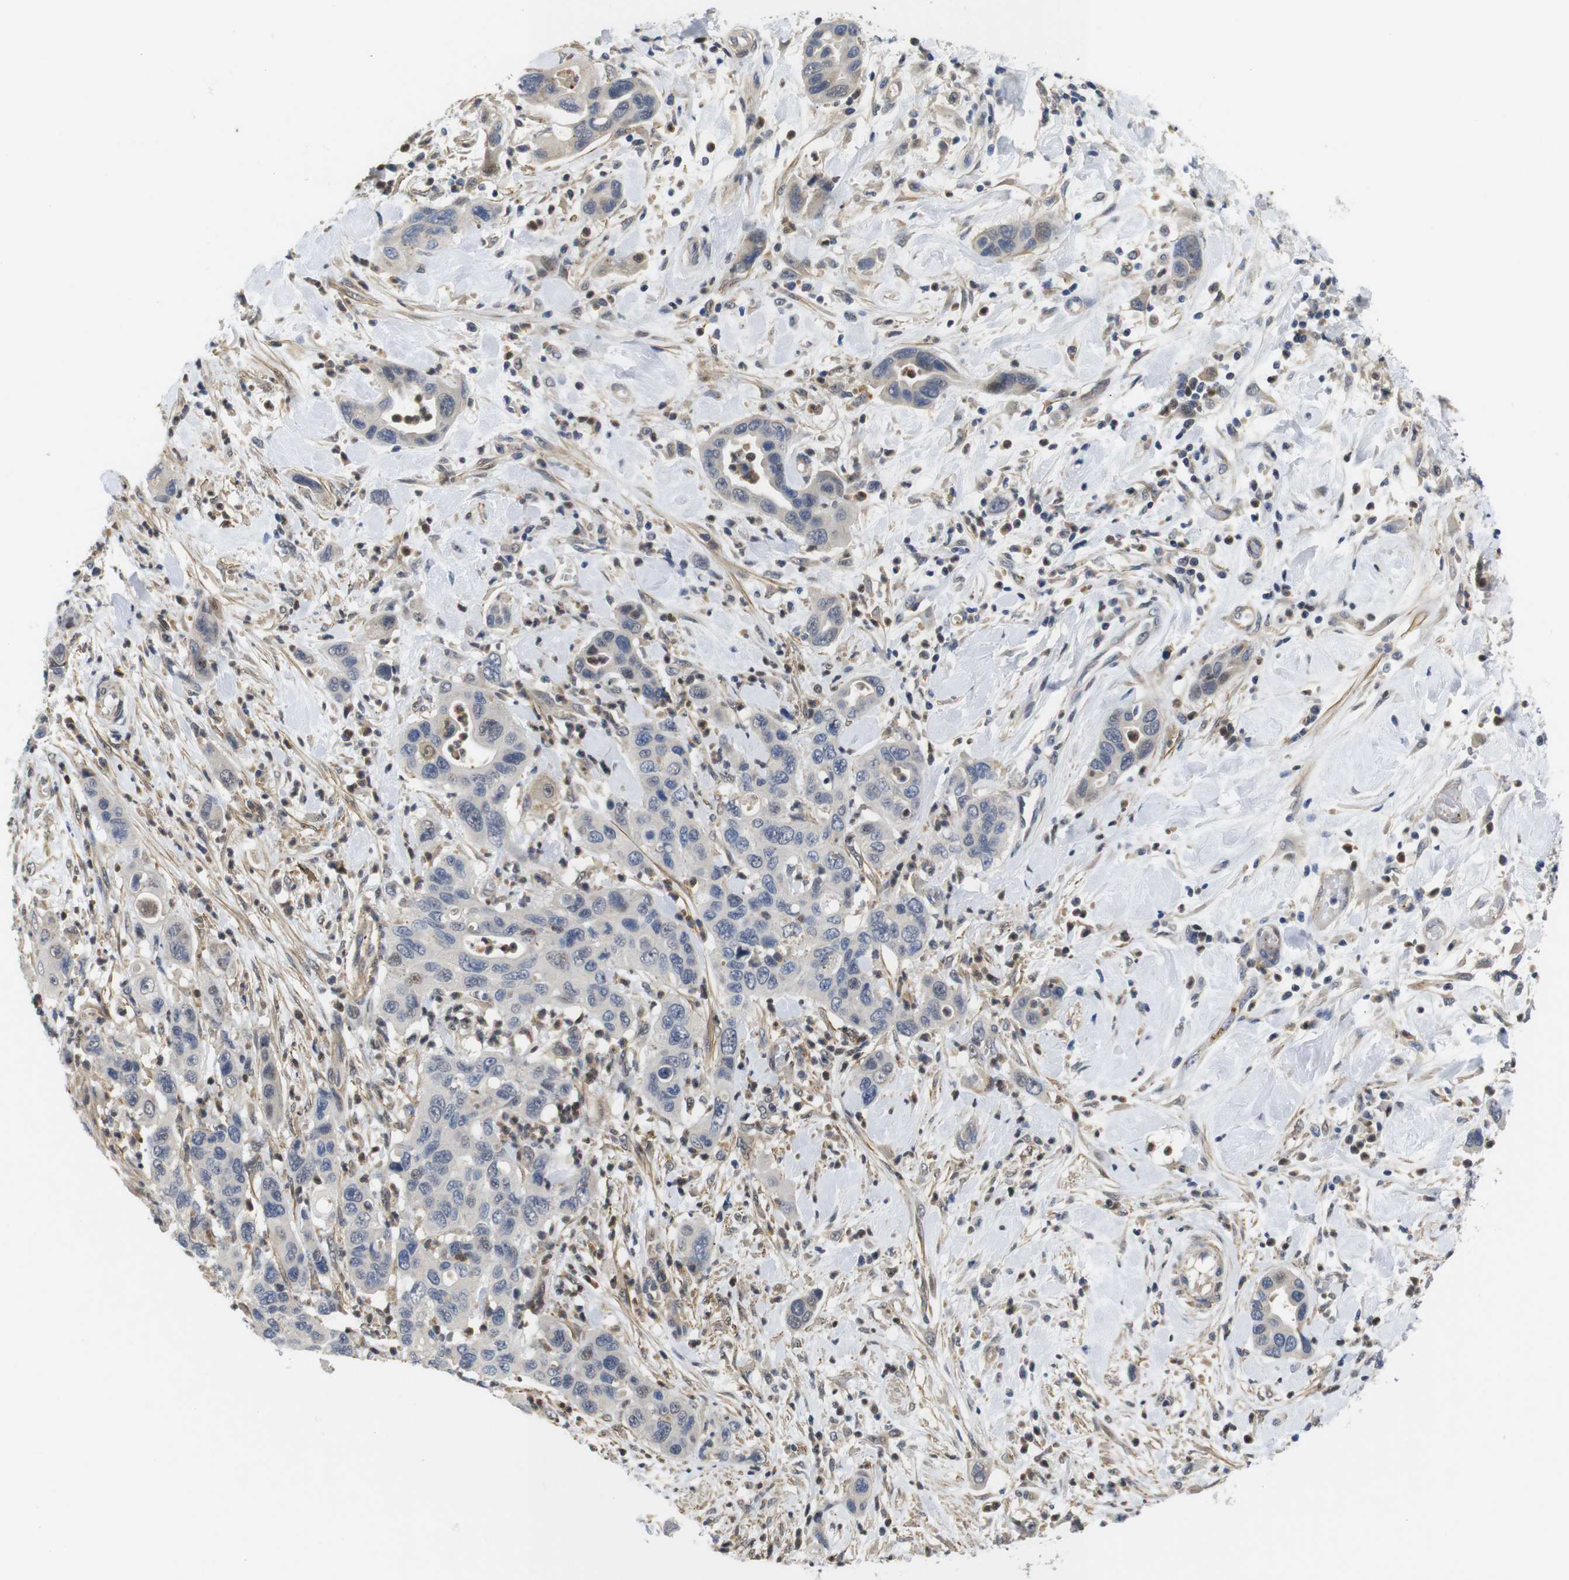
{"staining": {"intensity": "weak", "quantity": "<25%", "location": "nuclear"}, "tissue": "pancreatic cancer", "cell_type": "Tumor cells", "image_type": "cancer", "snomed": [{"axis": "morphology", "description": "Adenocarcinoma, NOS"}, {"axis": "topography", "description": "Pancreas"}], "caption": "Immunohistochemistry (IHC) photomicrograph of neoplastic tissue: human pancreatic cancer stained with DAB displays no significant protein expression in tumor cells. (Stains: DAB (3,3'-diaminobenzidine) immunohistochemistry (IHC) with hematoxylin counter stain, Microscopy: brightfield microscopy at high magnification).", "gene": "FNTA", "patient": {"sex": "female", "age": 71}}